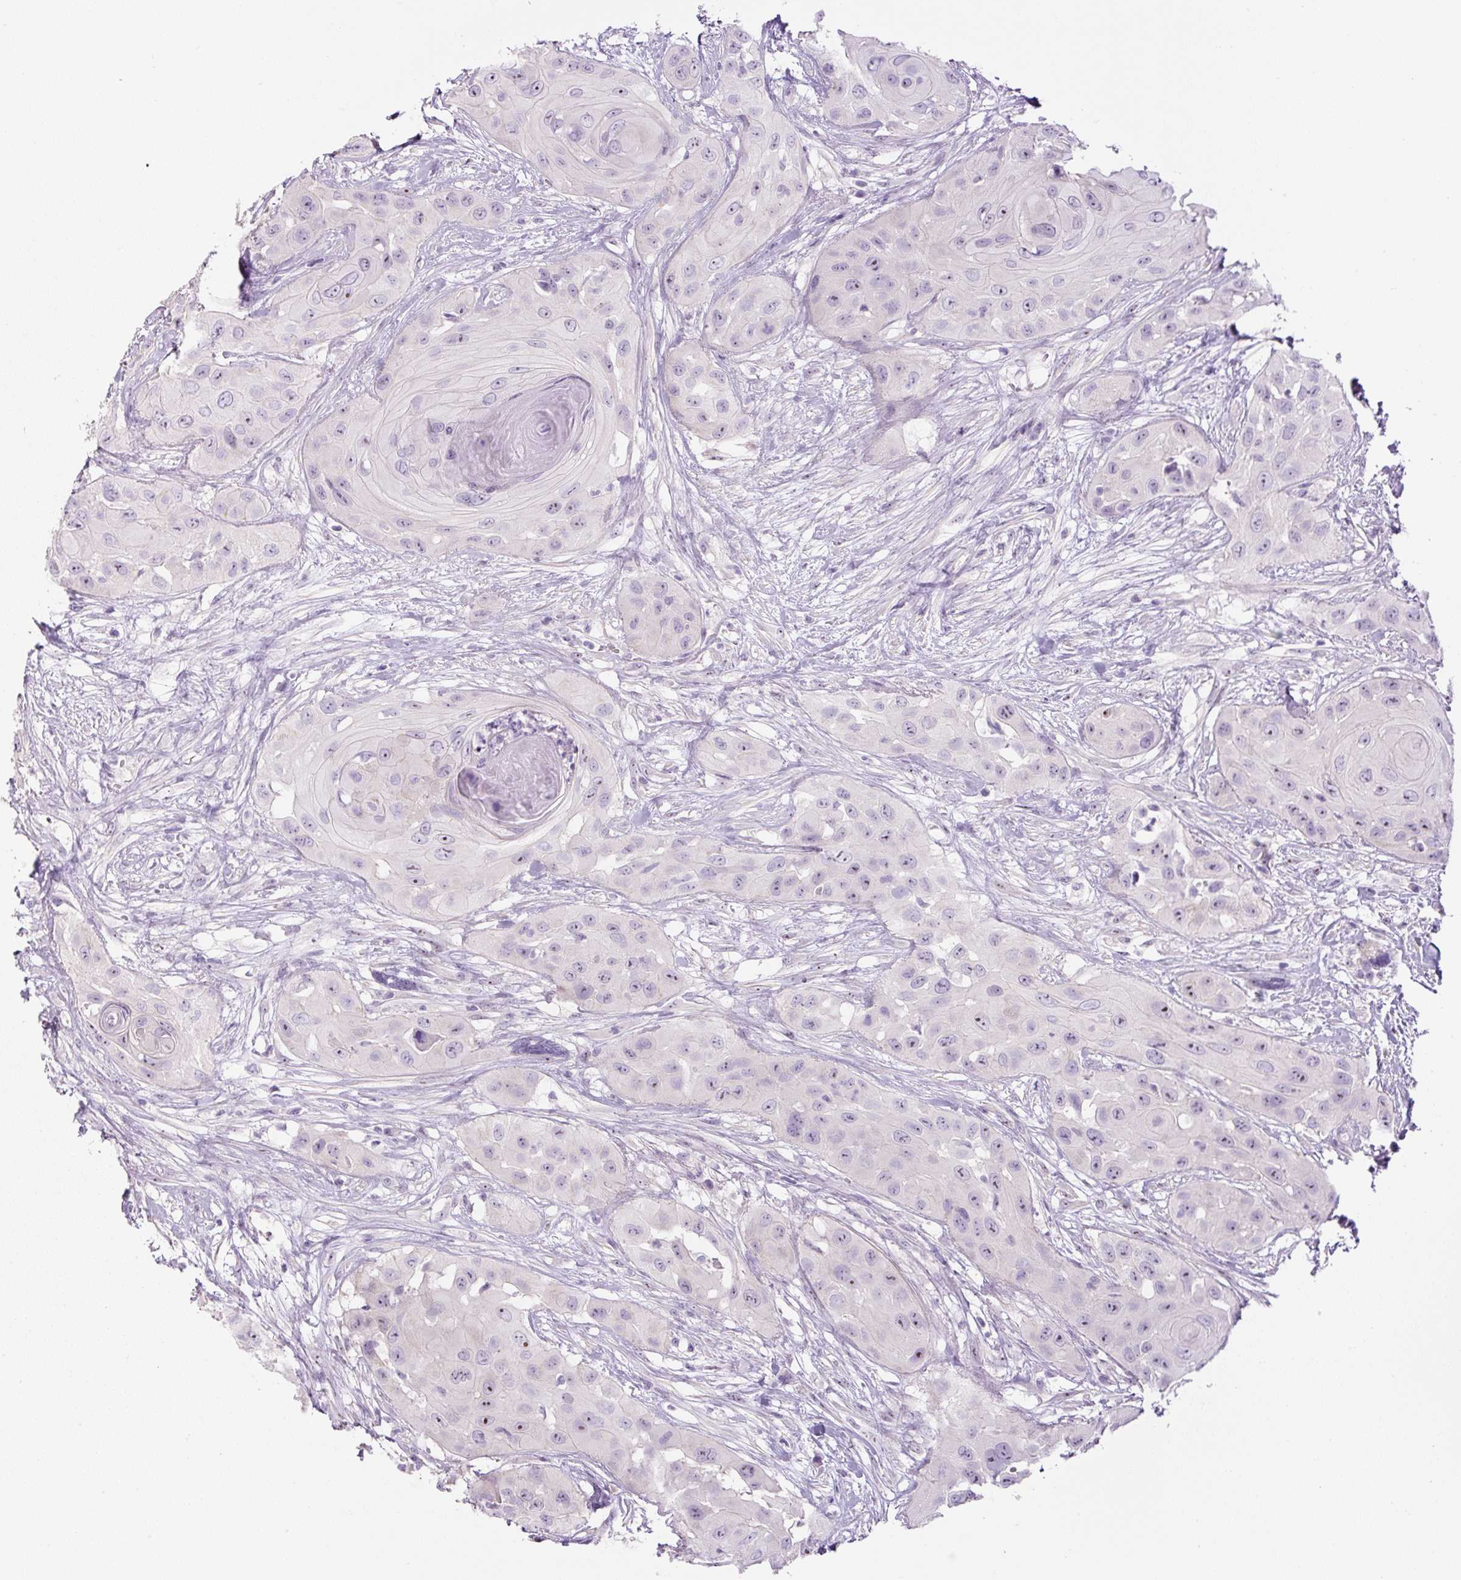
{"staining": {"intensity": "moderate", "quantity": "<25%", "location": "nuclear"}, "tissue": "head and neck cancer", "cell_type": "Tumor cells", "image_type": "cancer", "snomed": [{"axis": "morphology", "description": "Squamous cell carcinoma, NOS"}, {"axis": "topography", "description": "Head-Neck"}], "caption": "This is a photomicrograph of IHC staining of squamous cell carcinoma (head and neck), which shows moderate expression in the nuclear of tumor cells.", "gene": "TMEM151B", "patient": {"sex": "male", "age": 83}}